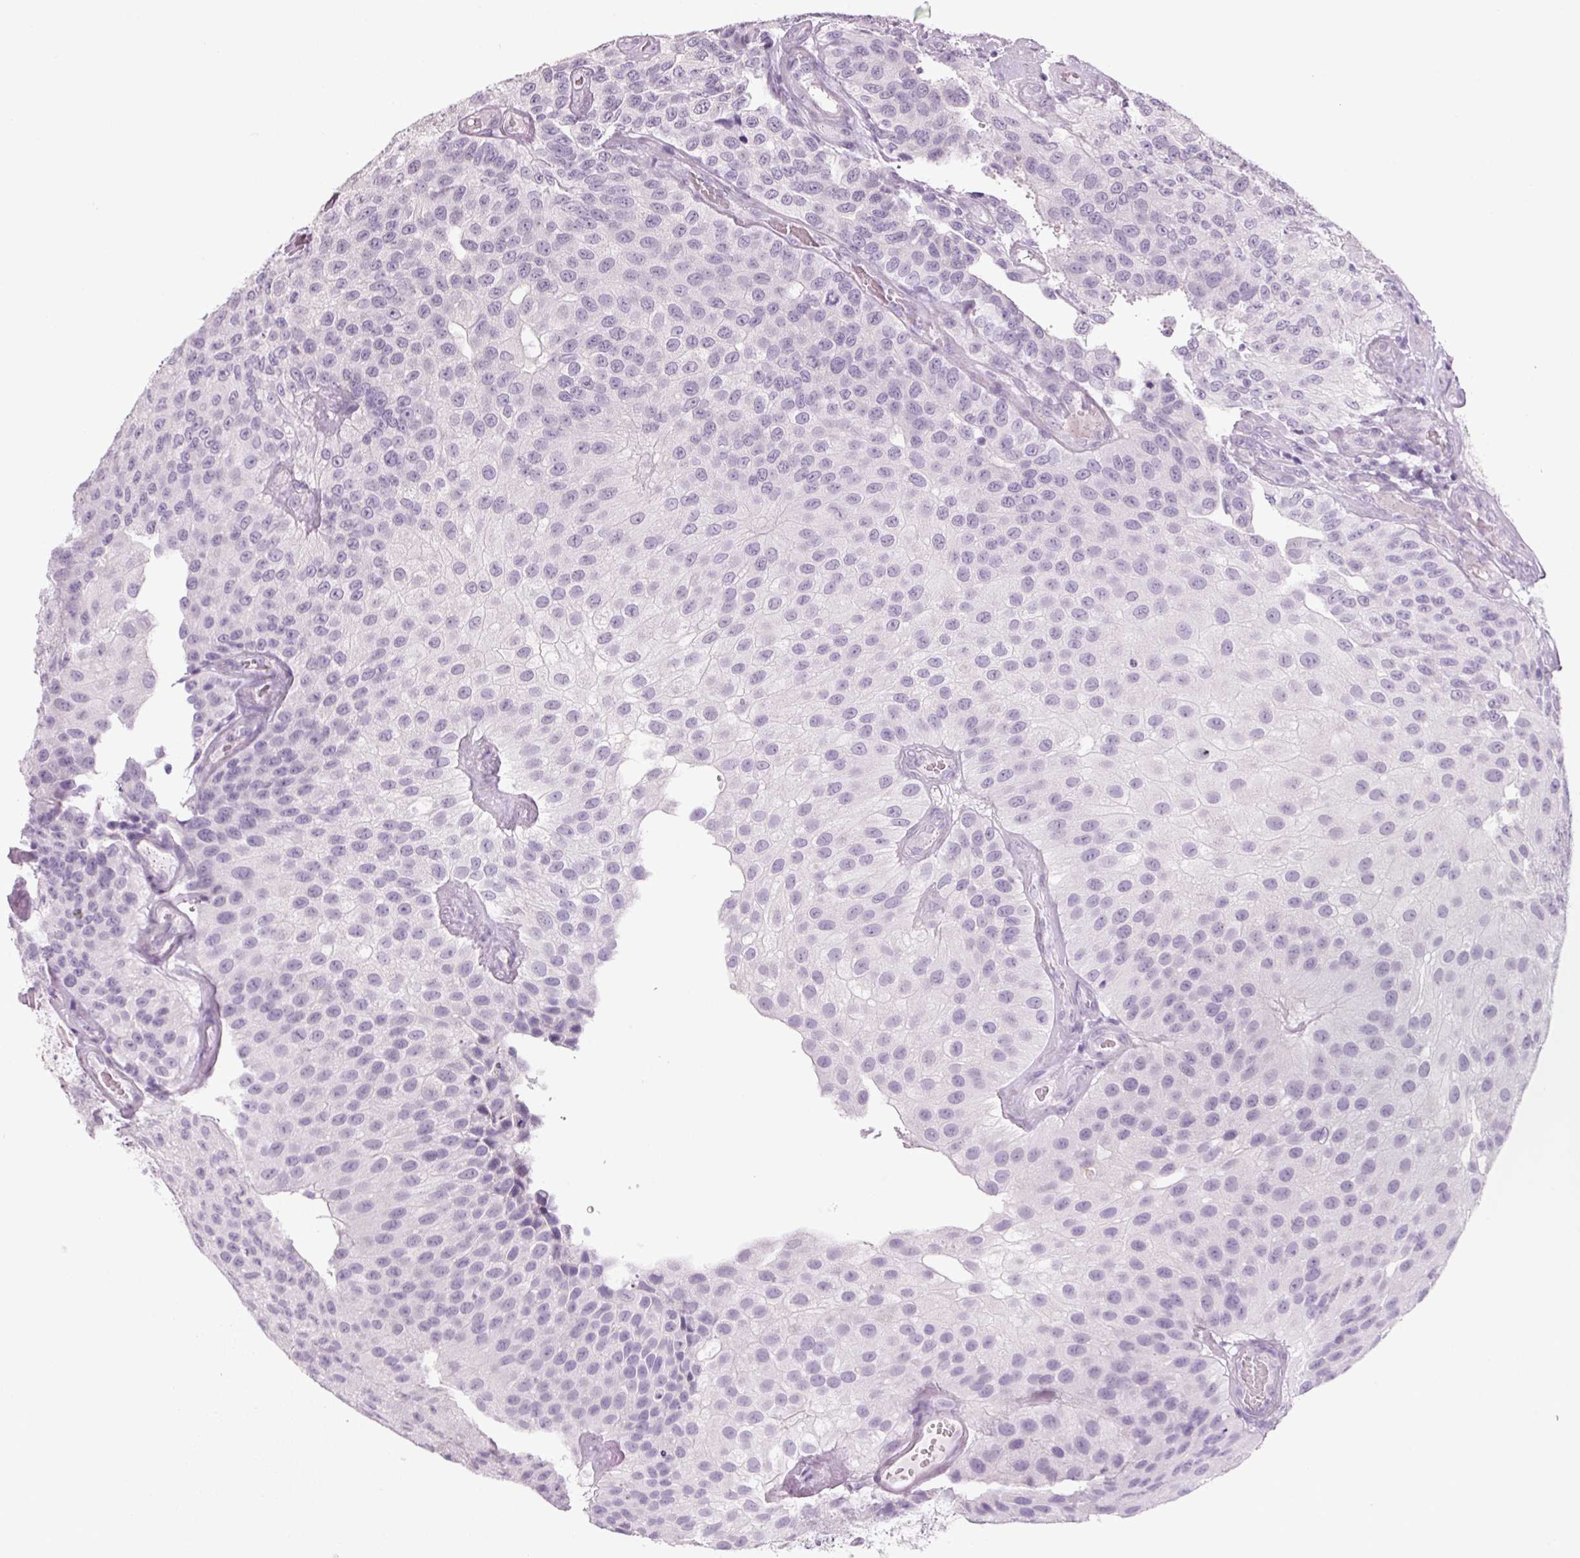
{"staining": {"intensity": "negative", "quantity": "none", "location": "none"}, "tissue": "urothelial cancer", "cell_type": "Tumor cells", "image_type": "cancer", "snomed": [{"axis": "morphology", "description": "Urothelial carcinoma, NOS"}, {"axis": "topography", "description": "Urinary bladder"}], "caption": "Histopathology image shows no protein staining in tumor cells of transitional cell carcinoma tissue. (Brightfield microscopy of DAB (3,3'-diaminobenzidine) immunohistochemistry (IHC) at high magnification).", "gene": "PPP1R1A", "patient": {"sex": "male", "age": 87}}